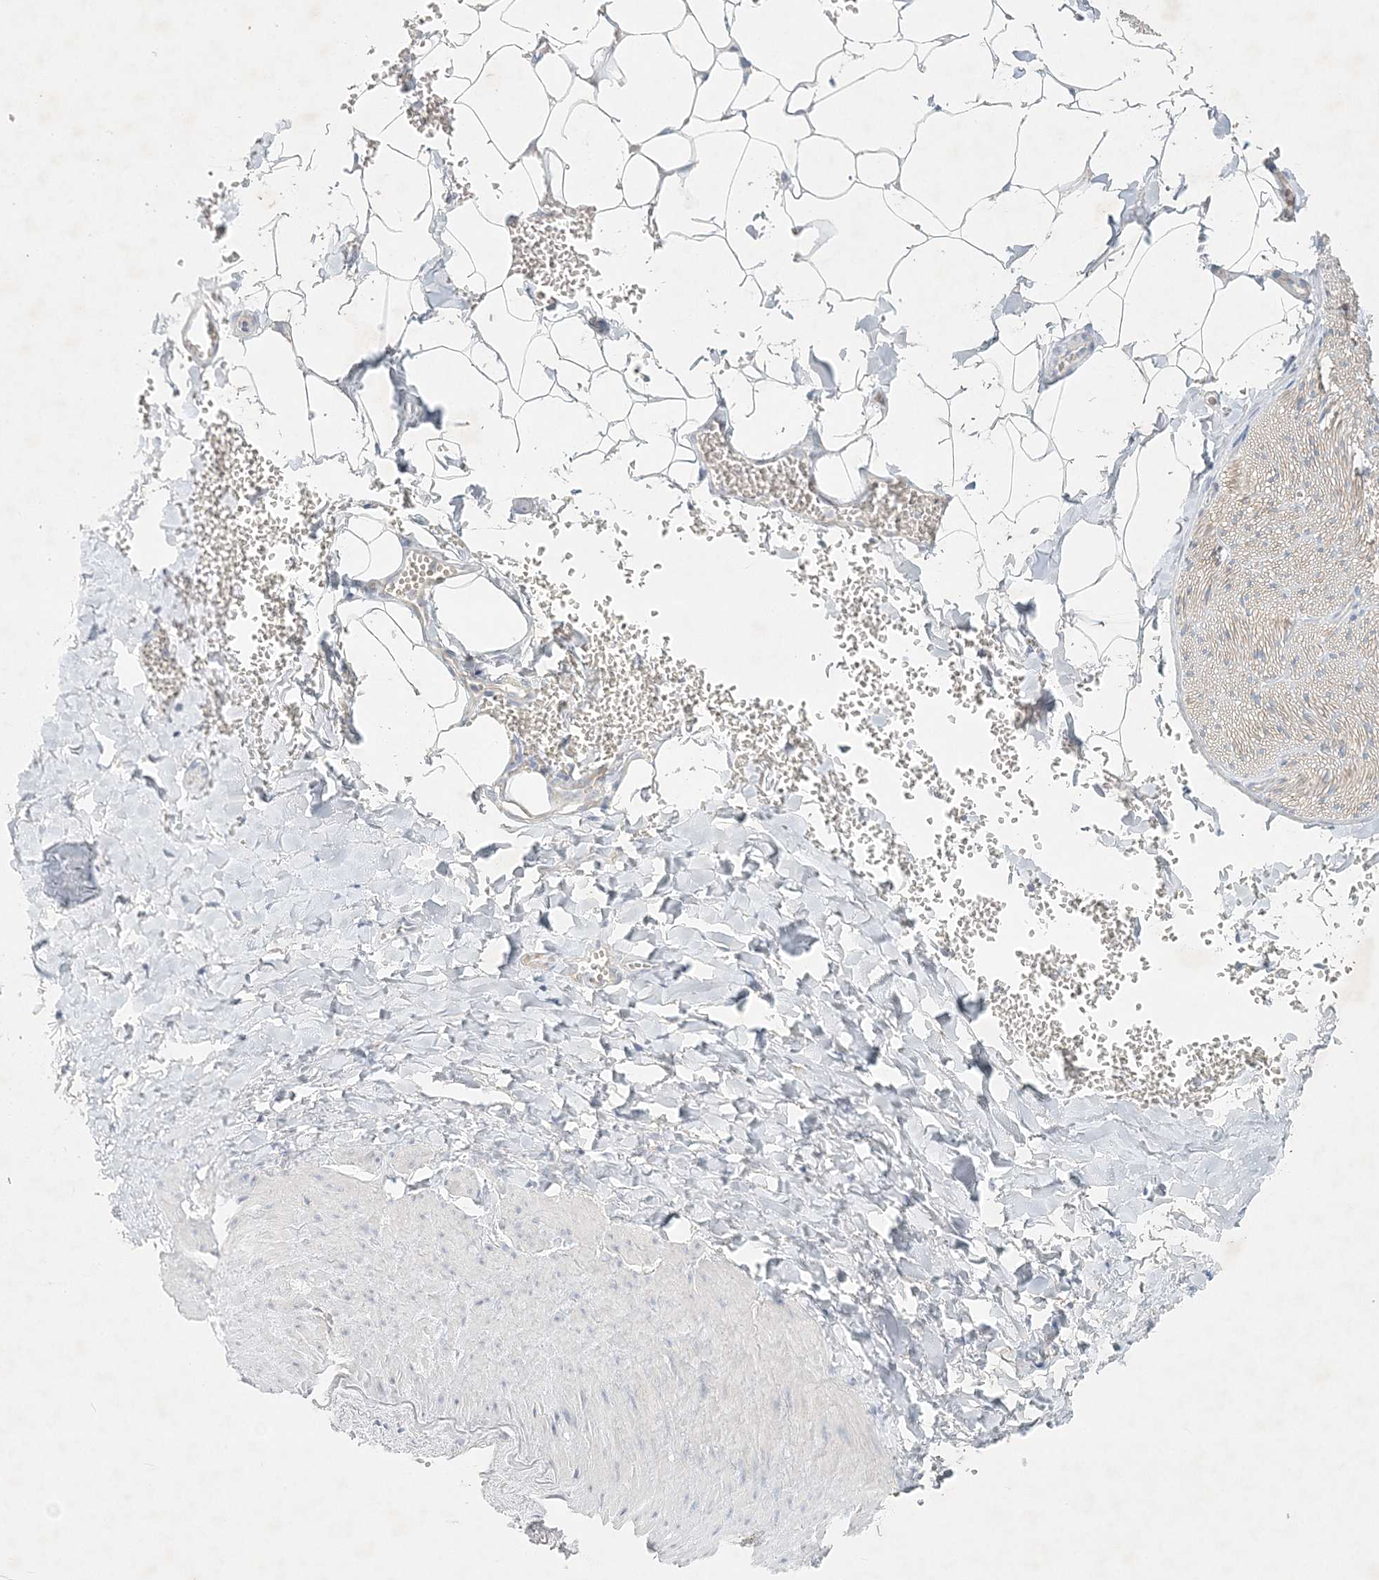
{"staining": {"intensity": "negative", "quantity": "none", "location": "none"}, "tissue": "adipose tissue", "cell_type": "Adipocytes", "image_type": "normal", "snomed": [{"axis": "morphology", "description": "Normal tissue, NOS"}, {"axis": "topography", "description": "Gallbladder"}, {"axis": "topography", "description": "Peripheral nerve tissue"}], "caption": "High power microscopy photomicrograph of an IHC image of benign adipose tissue, revealing no significant expression in adipocytes.", "gene": "STK11IP", "patient": {"sex": "male", "age": 38}}